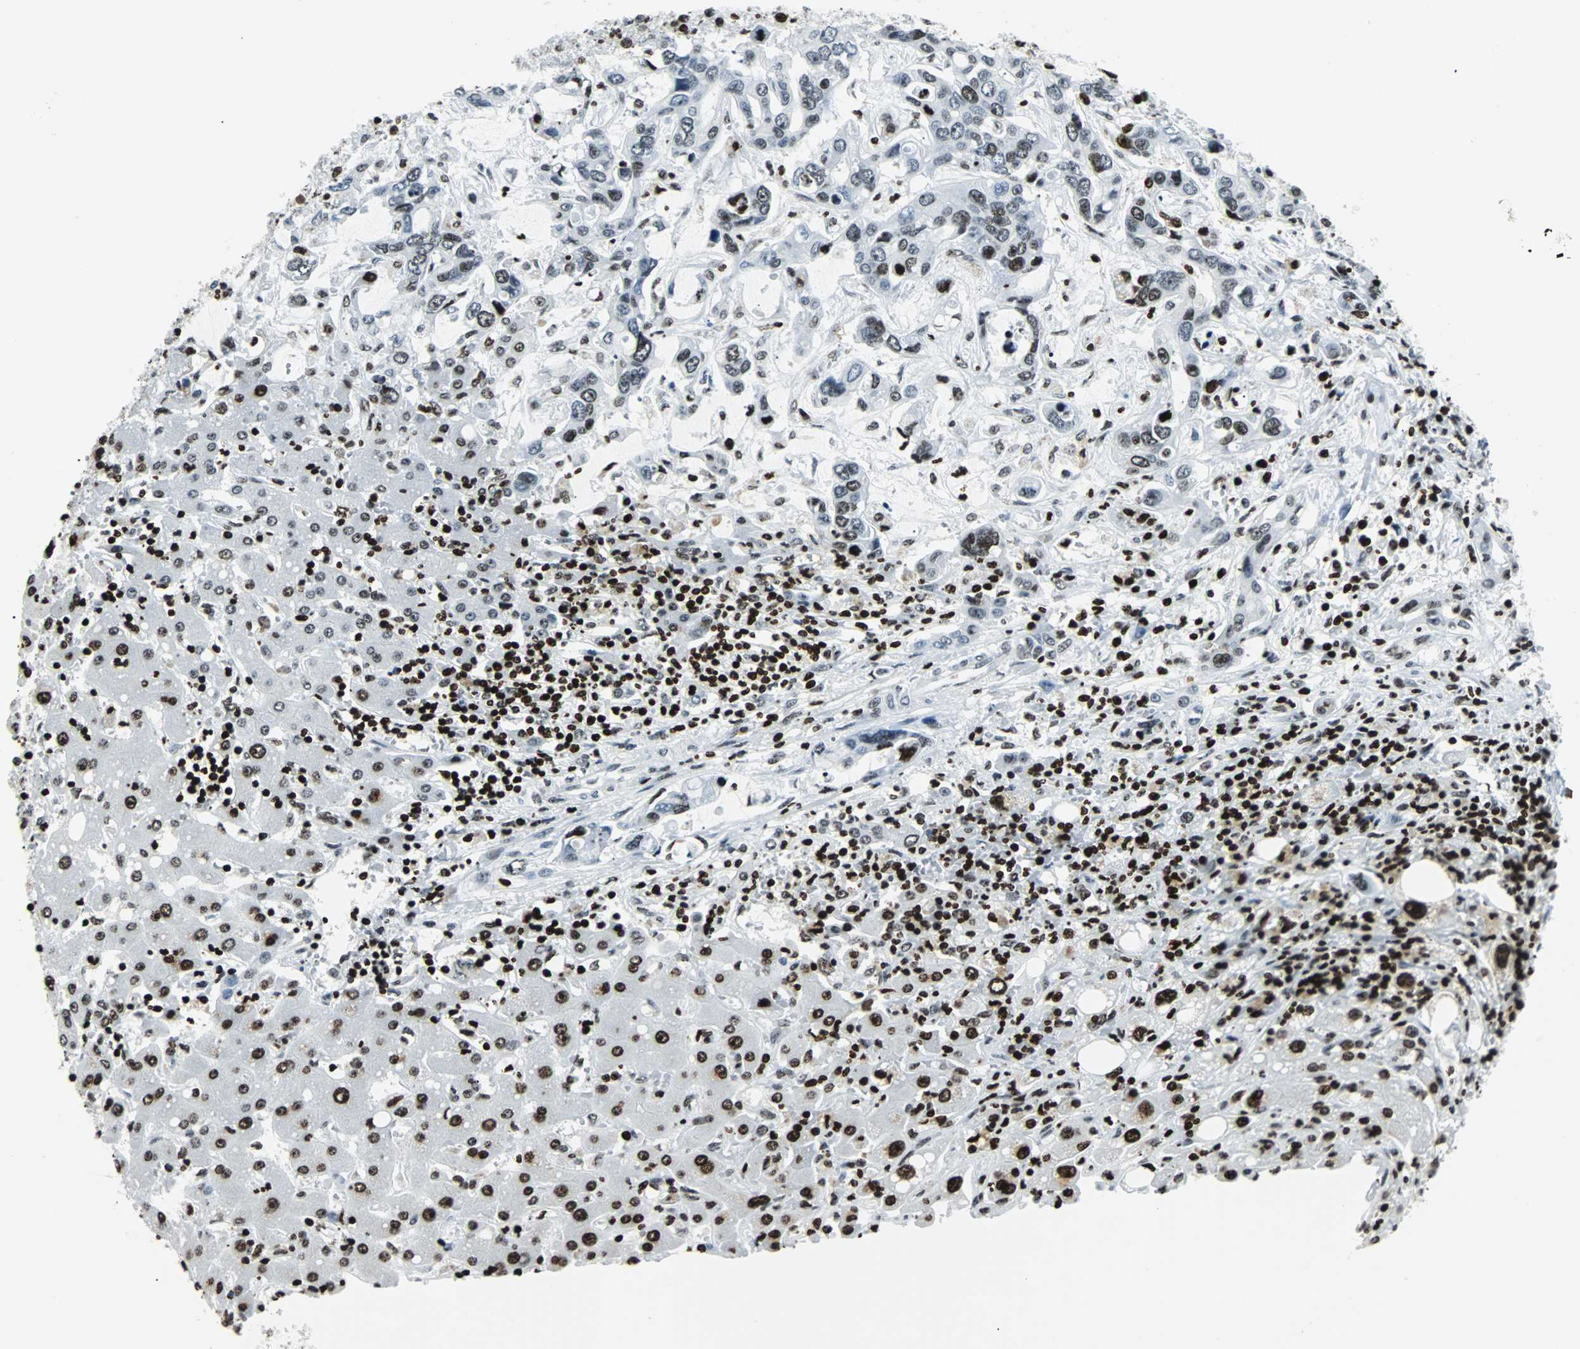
{"staining": {"intensity": "strong", "quantity": ">75%", "location": "nuclear"}, "tissue": "liver cancer", "cell_type": "Tumor cells", "image_type": "cancer", "snomed": [{"axis": "morphology", "description": "Cholangiocarcinoma"}, {"axis": "topography", "description": "Liver"}], "caption": "High-magnification brightfield microscopy of liver cancer (cholangiocarcinoma) stained with DAB (3,3'-diaminobenzidine) (brown) and counterstained with hematoxylin (blue). tumor cells exhibit strong nuclear staining is appreciated in about>75% of cells. (Brightfield microscopy of DAB IHC at high magnification).", "gene": "ZNF131", "patient": {"sex": "female", "age": 65}}